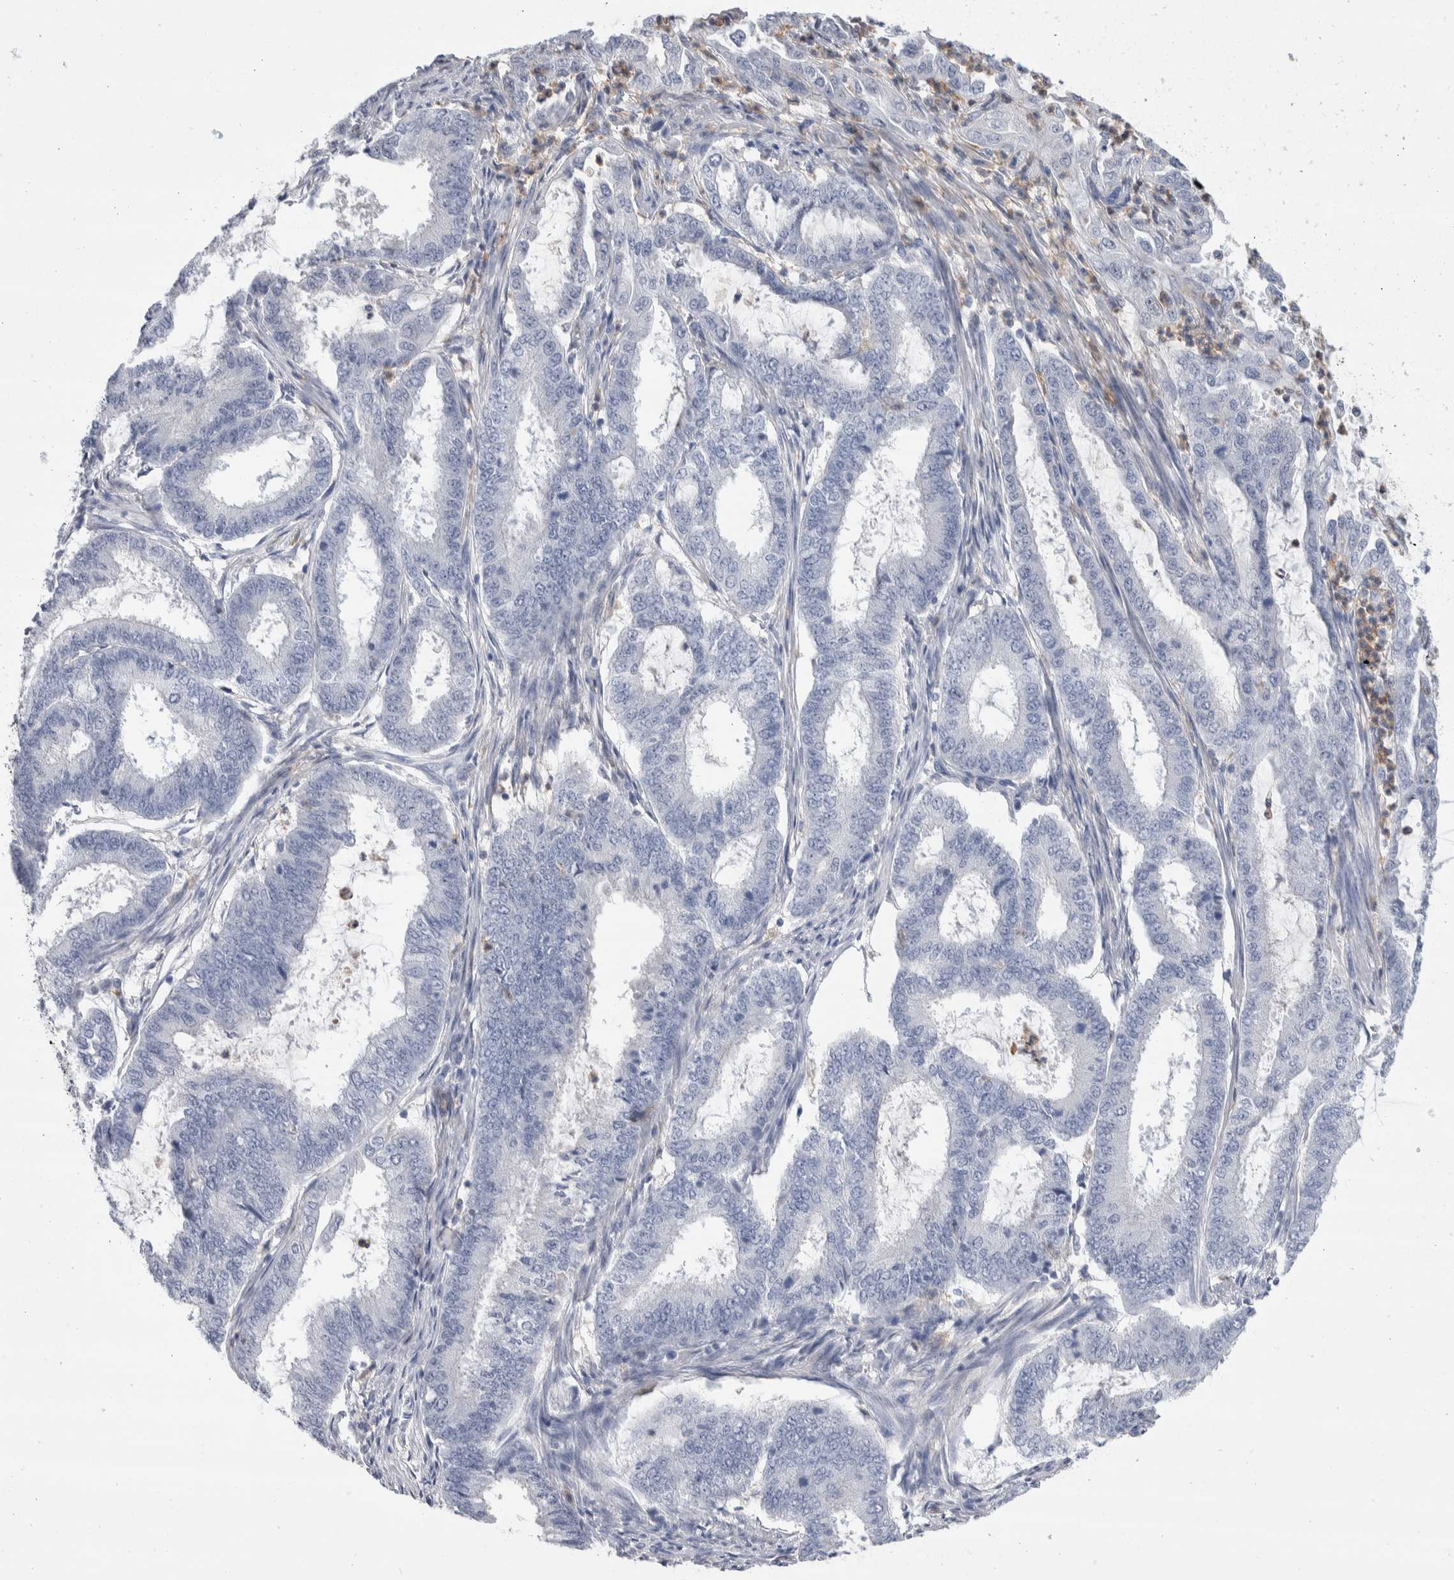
{"staining": {"intensity": "negative", "quantity": "none", "location": "none"}, "tissue": "endometrial cancer", "cell_type": "Tumor cells", "image_type": "cancer", "snomed": [{"axis": "morphology", "description": "Adenocarcinoma, NOS"}, {"axis": "topography", "description": "Endometrium"}], "caption": "Tumor cells show no significant protein positivity in adenocarcinoma (endometrial).", "gene": "LURAP1L", "patient": {"sex": "female", "age": 51}}